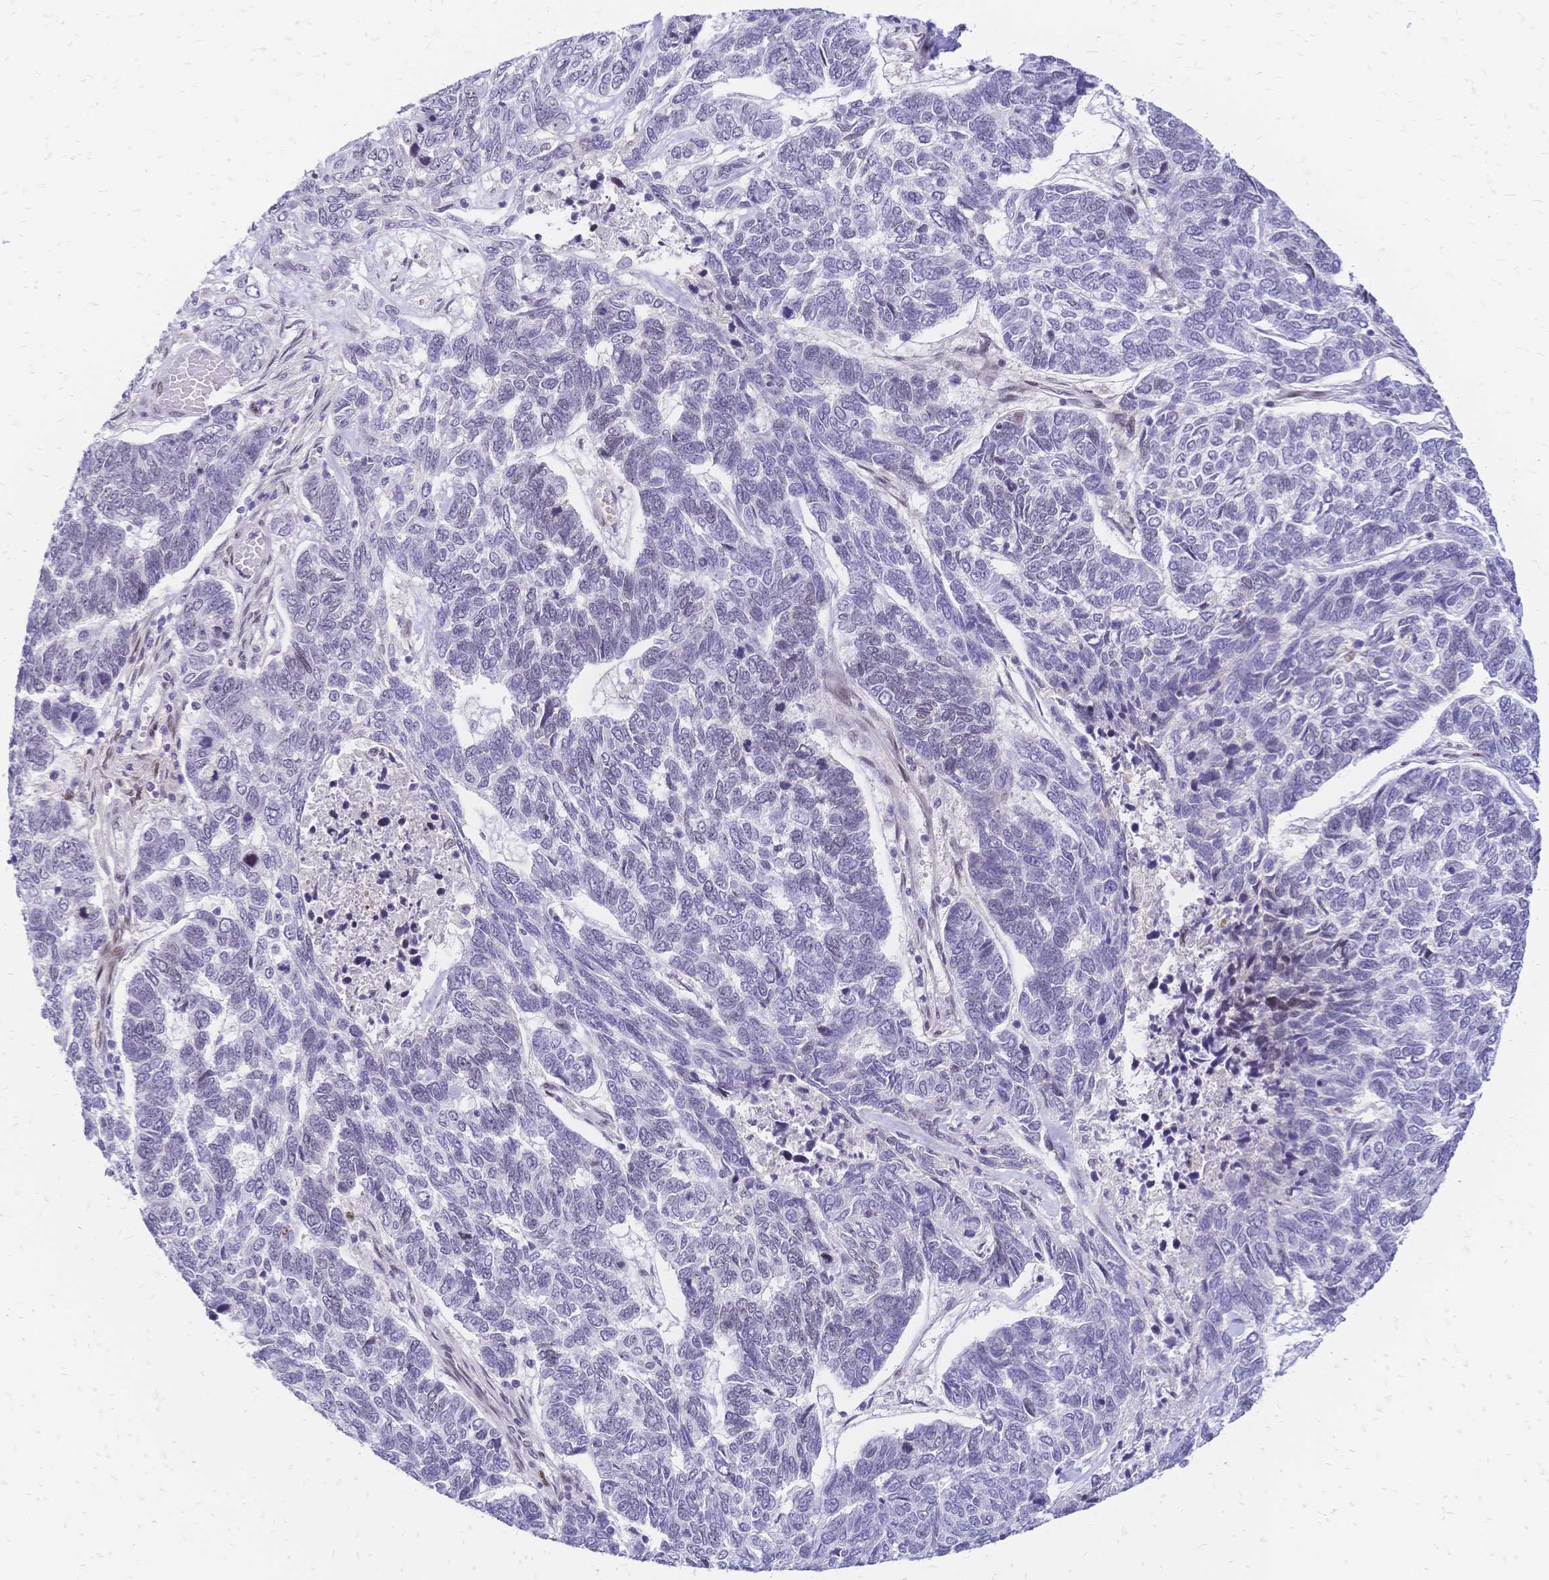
{"staining": {"intensity": "negative", "quantity": "none", "location": "none"}, "tissue": "skin cancer", "cell_type": "Tumor cells", "image_type": "cancer", "snomed": [{"axis": "morphology", "description": "Basal cell carcinoma"}, {"axis": "topography", "description": "Skin"}], "caption": "Immunohistochemistry (IHC) of skin basal cell carcinoma shows no expression in tumor cells.", "gene": "NFIC", "patient": {"sex": "female", "age": 65}}